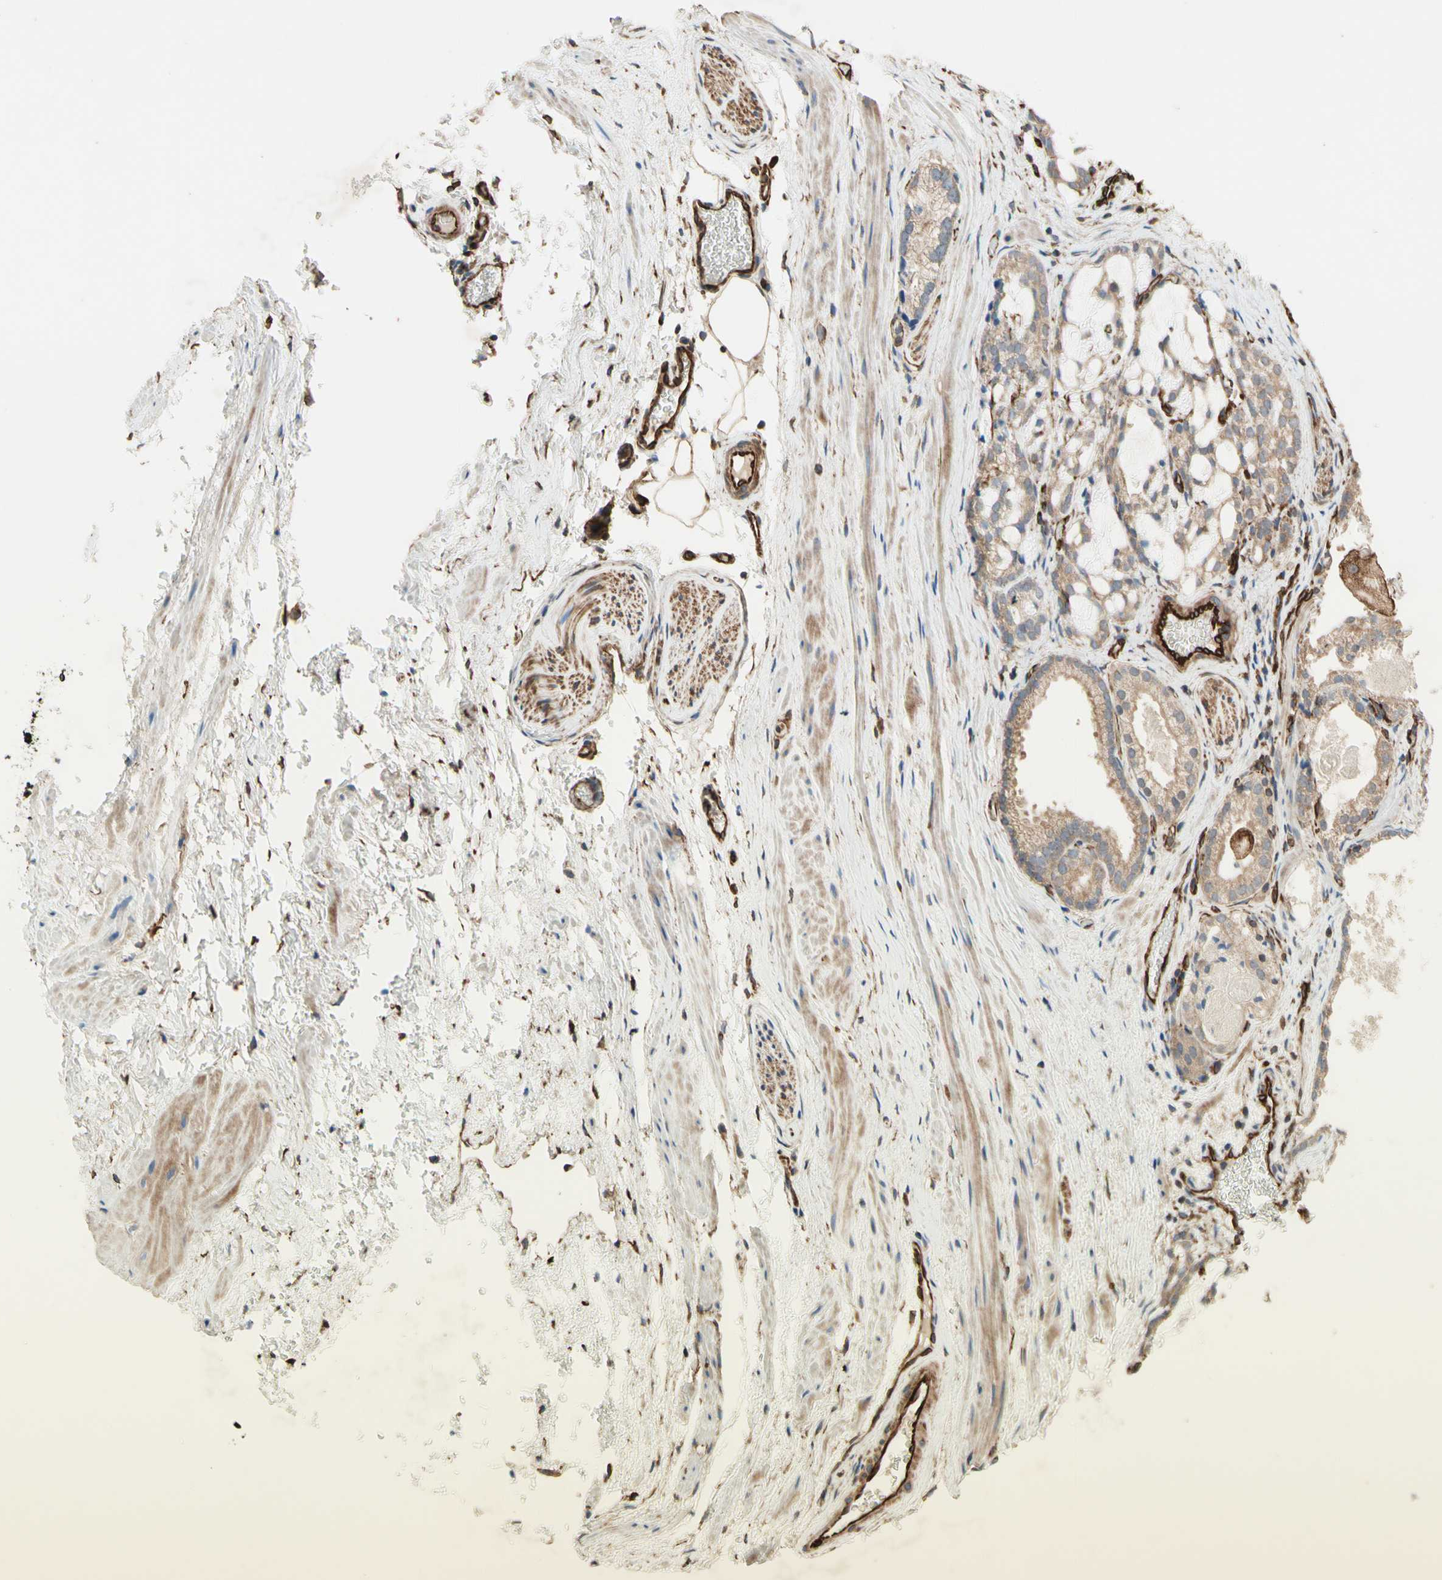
{"staining": {"intensity": "weak", "quantity": ">75%", "location": "cytoplasmic/membranous"}, "tissue": "prostate cancer", "cell_type": "Tumor cells", "image_type": "cancer", "snomed": [{"axis": "morphology", "description": "Adenocarcinoma, Low grade"}, {"axis": "topography", "description": "Prostate"}], "caption": "A high-resolution micrograph shows immunohistochemistry staining of prostate adenocarcinoma (low-grade), which reveals weak cytoplasmic/membranous staining in about >75% of tumor cells. The protein of interest is shown in brown color, while the nuclei are stained blue.", "gene": "TRAF2", "patient": {"sex": "male", "age": 59}}